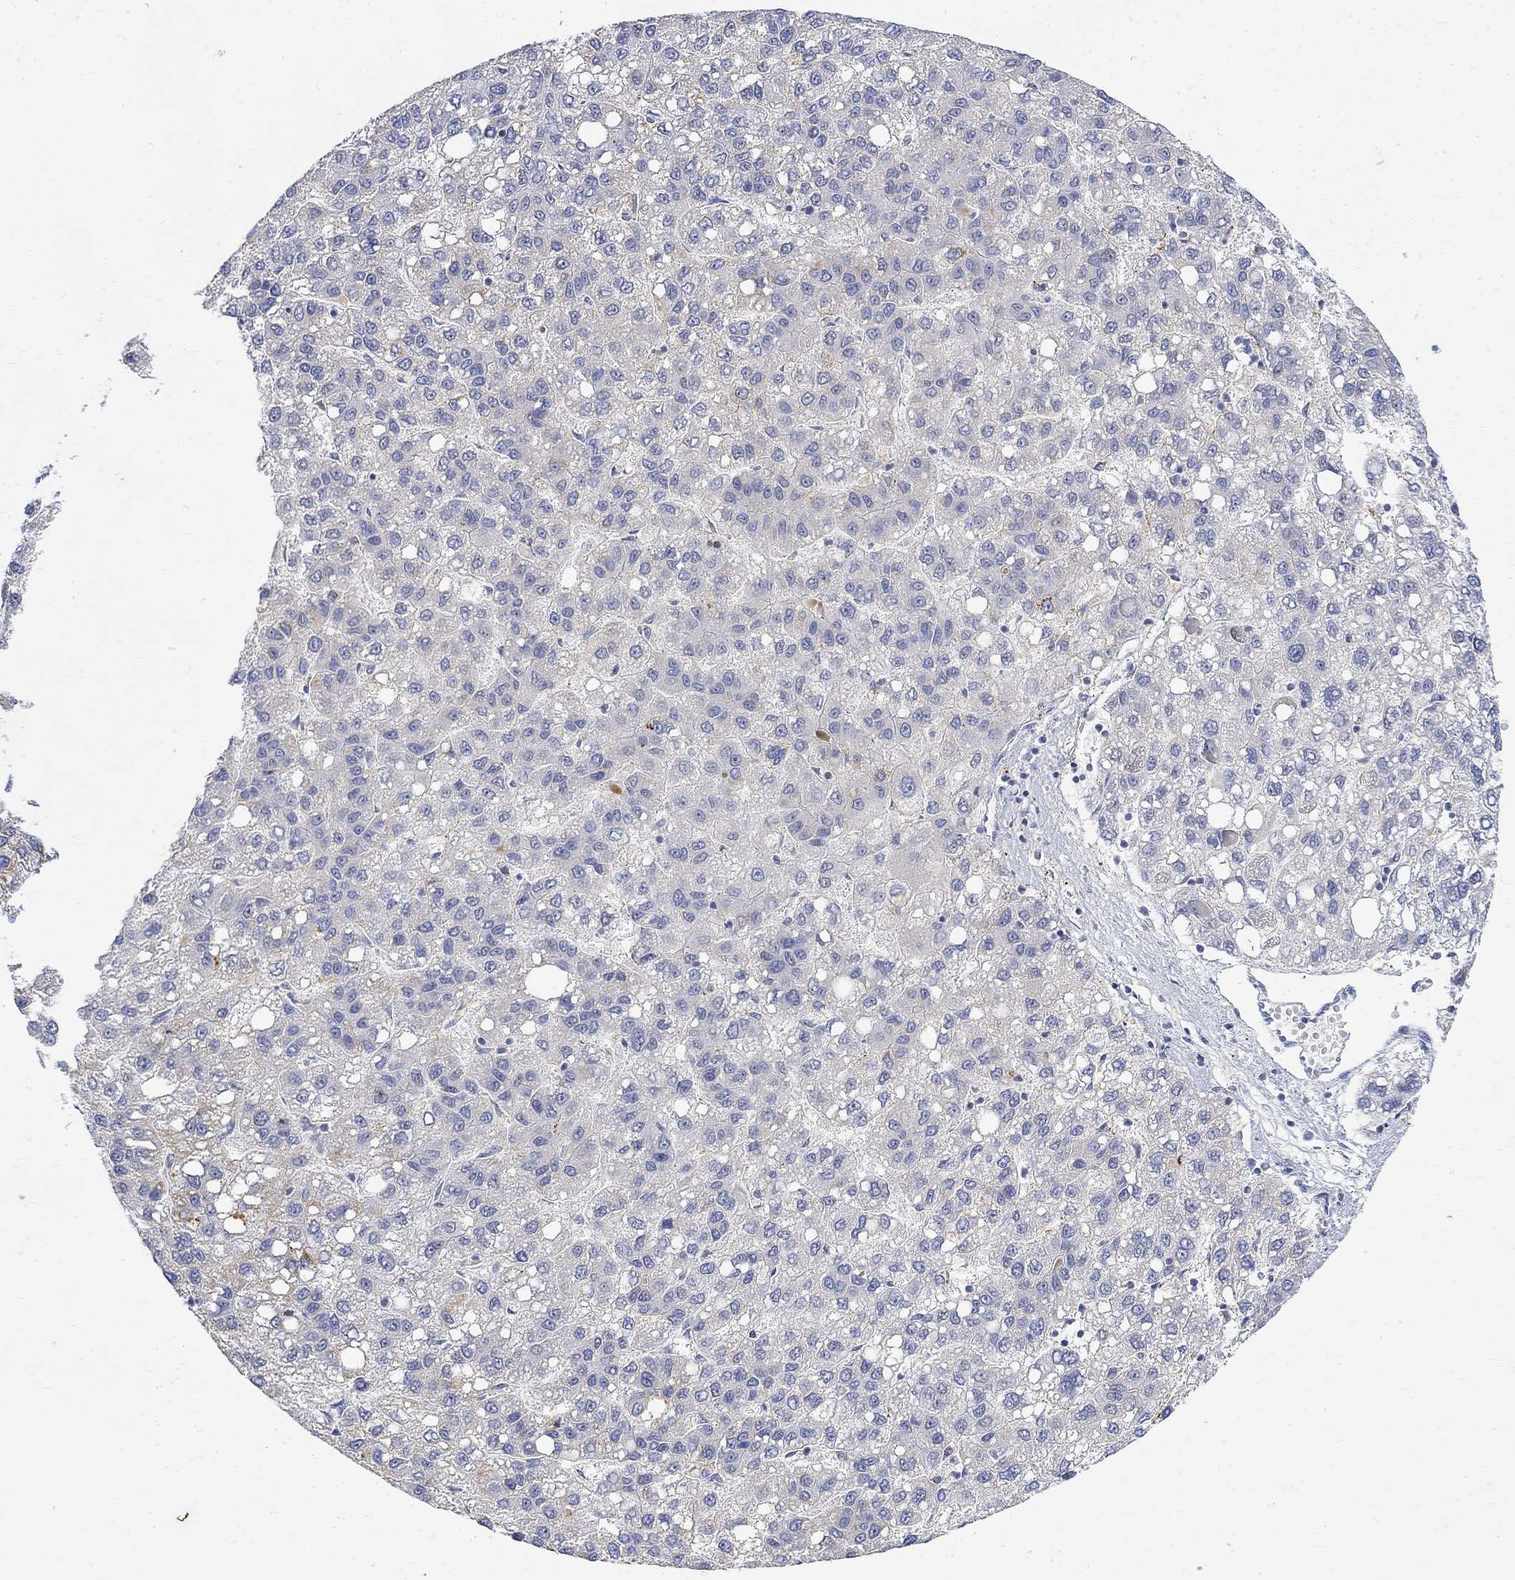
{"staining": {"intensity": "negative", "quantity": "none", "location": "none"}, "tissue": "liver cancer", "cell_type": "Tumor cells", "image_type": "cancer", "snomed": [{"axis": "morphology", "description": "Carcinoma, Hepatocellular, NOS"}, {"axis": "topography", "description": "Liver"}], "caption": "This histopathology image is of hepatocellular carcinoma (liver) stained with IHC to label a protein in brown with the nuclei are counter-stained blue. There is no staining in tumor cells.", "gene": "FNDC5", "patient": {"sex": "female", "age": 82}}